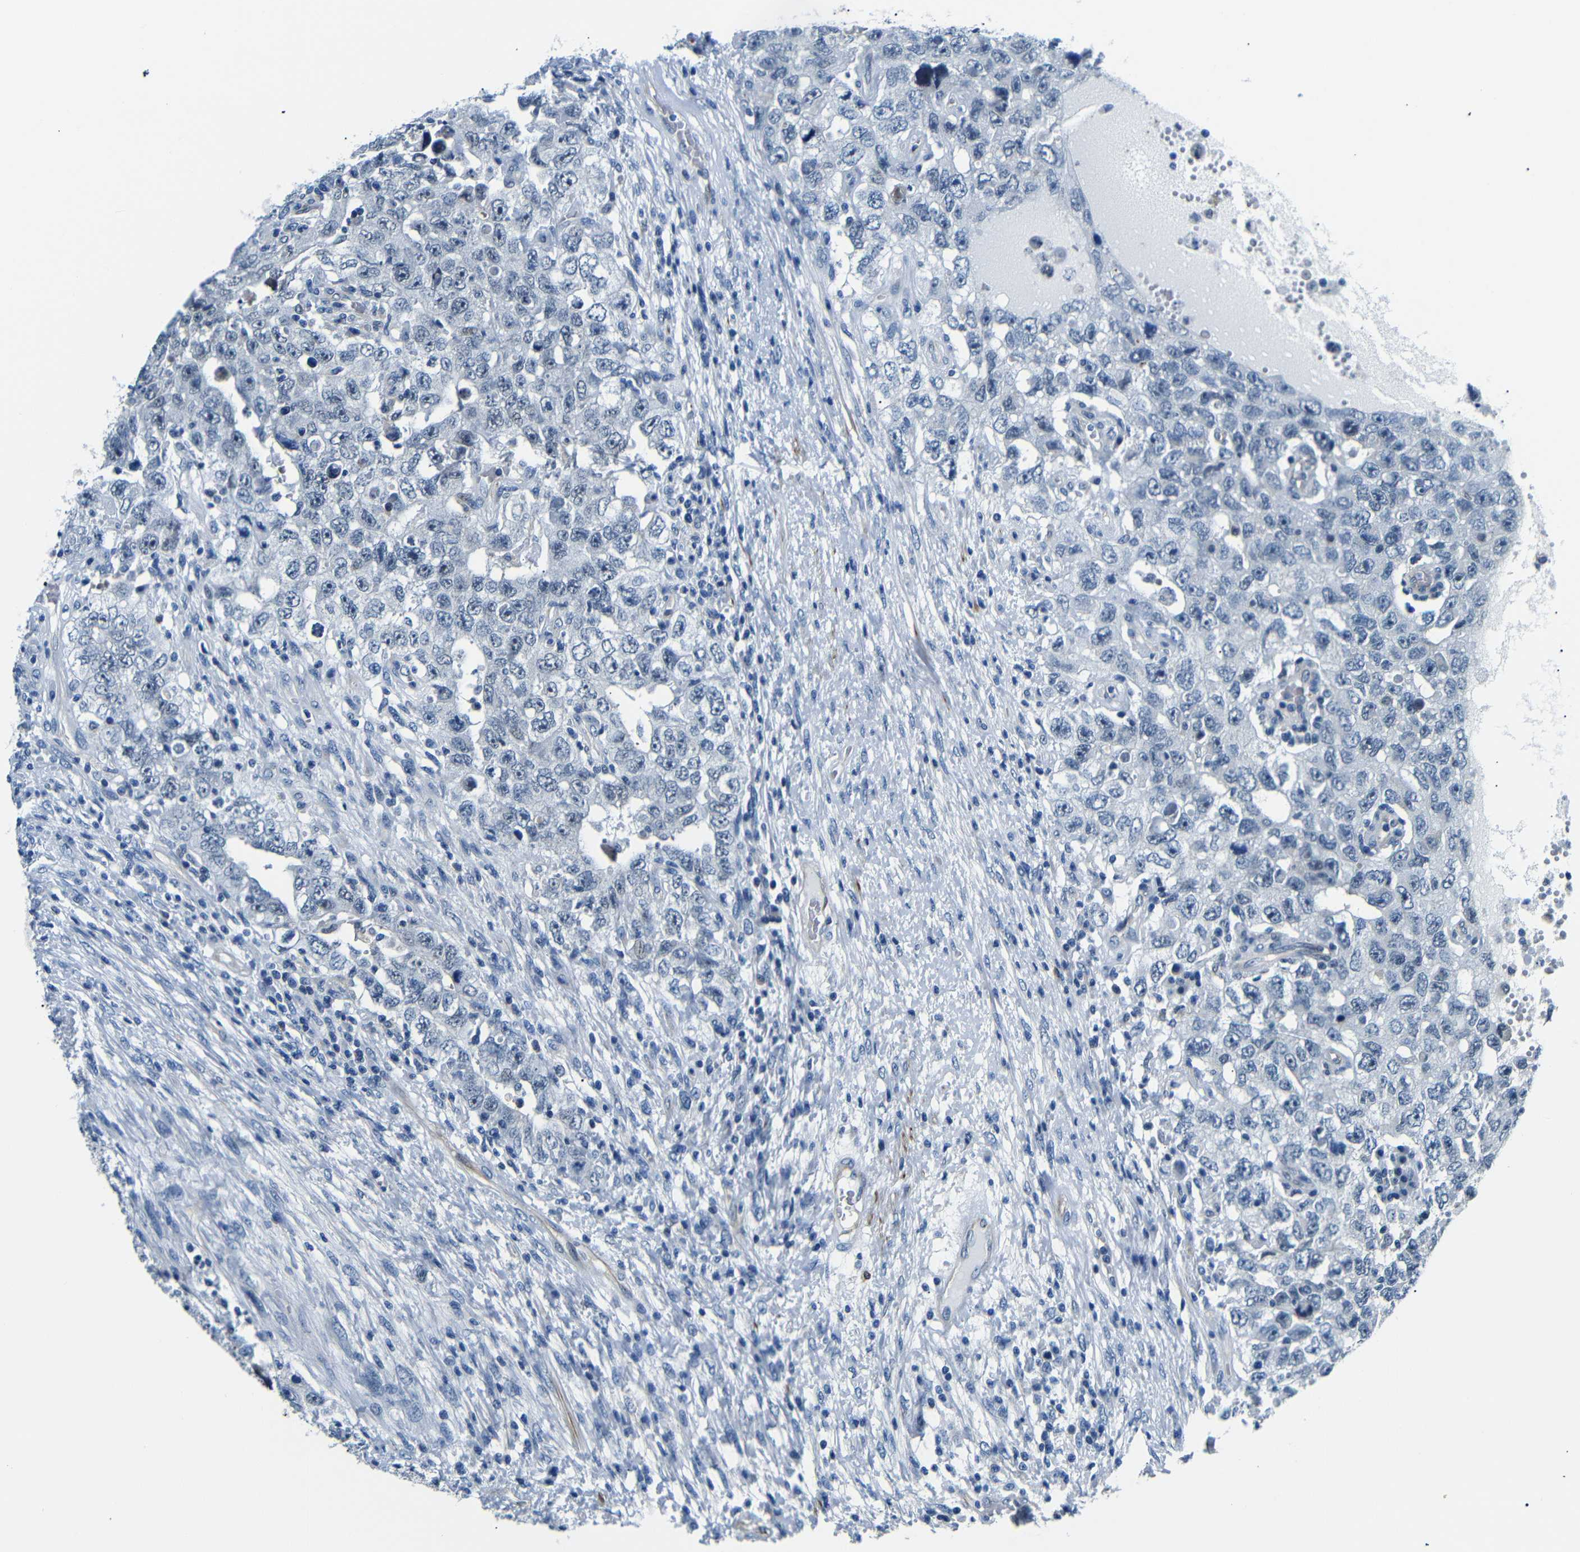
{"staining": {"intensity": "negative", "quantity": "none", "location": "none"}, "tissue": "testis cancer", "cell_type": "Tumor cells", "image_type": "cancer", "snomed": [{"axis": "morphology", "description": "Carcinoma, Embryonal, NOS"}, {"axis": "topography", "description": "Testis"}], "caption": "An IHC photomicrograph of embryonal carcinoma (testis) is shown. There is no staining in tumor cells of embryonal carcinoma (testis).", "gene": "TAFA1", "patient": {"sex": "male", "age": 26}}